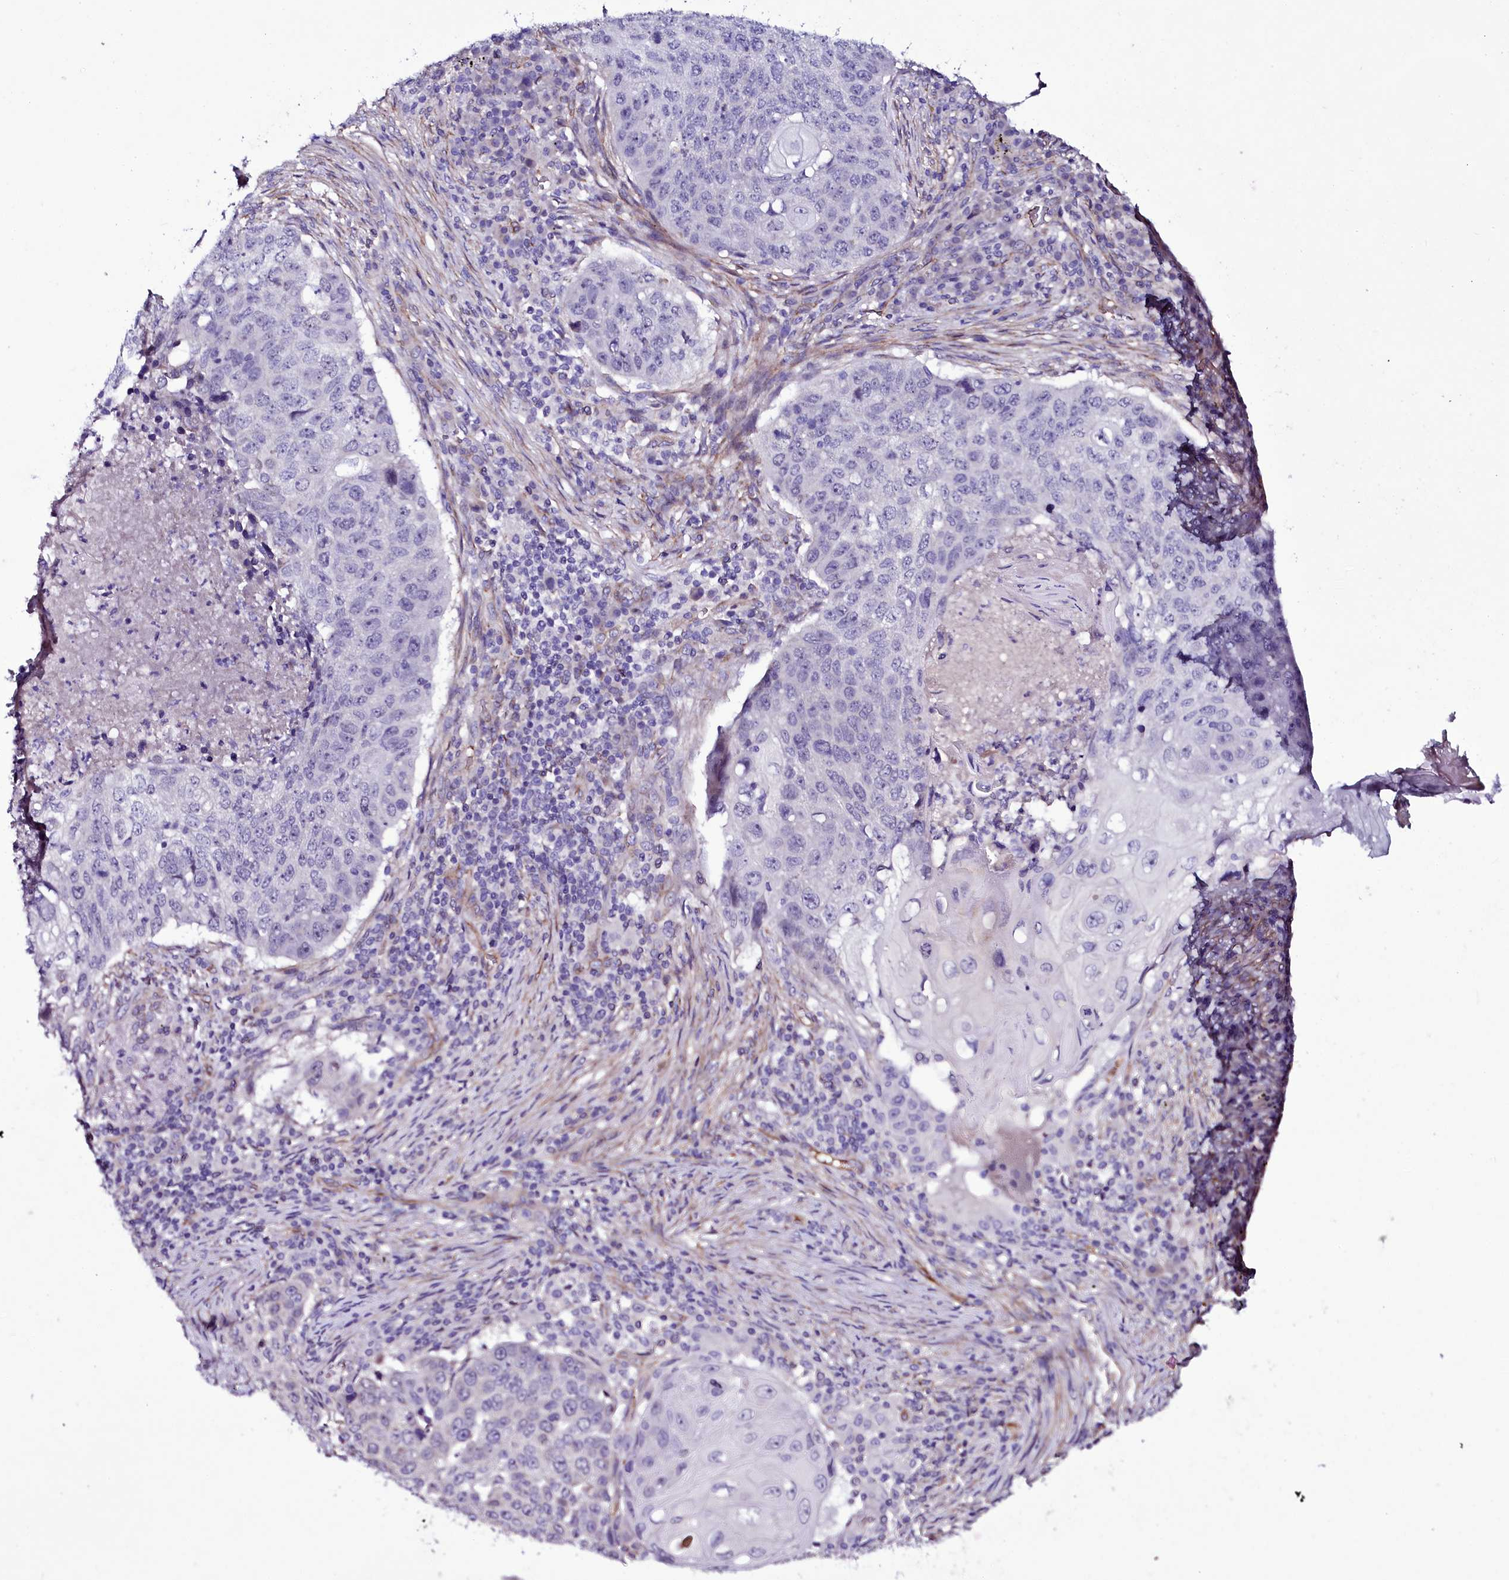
{"staining": {"intensity": "negative", "quantity": "none", "location": "none"}, "tissue": "lung cancer", "cell_type": "Tumor cells", "image_type": "cancer", "snomed": [{"axis": "morphology", "description": "Squamous cell carcinoma, NOS"}, {"axis": "topography", "description": "Lung"}], "caption": "This is an immunohistochemistry micrograph of human lung squamous cell carcinoma. There is no expression in tumor cells.", "gene": "MEX3C", "patient": {"sex": "female", "age": 63}}